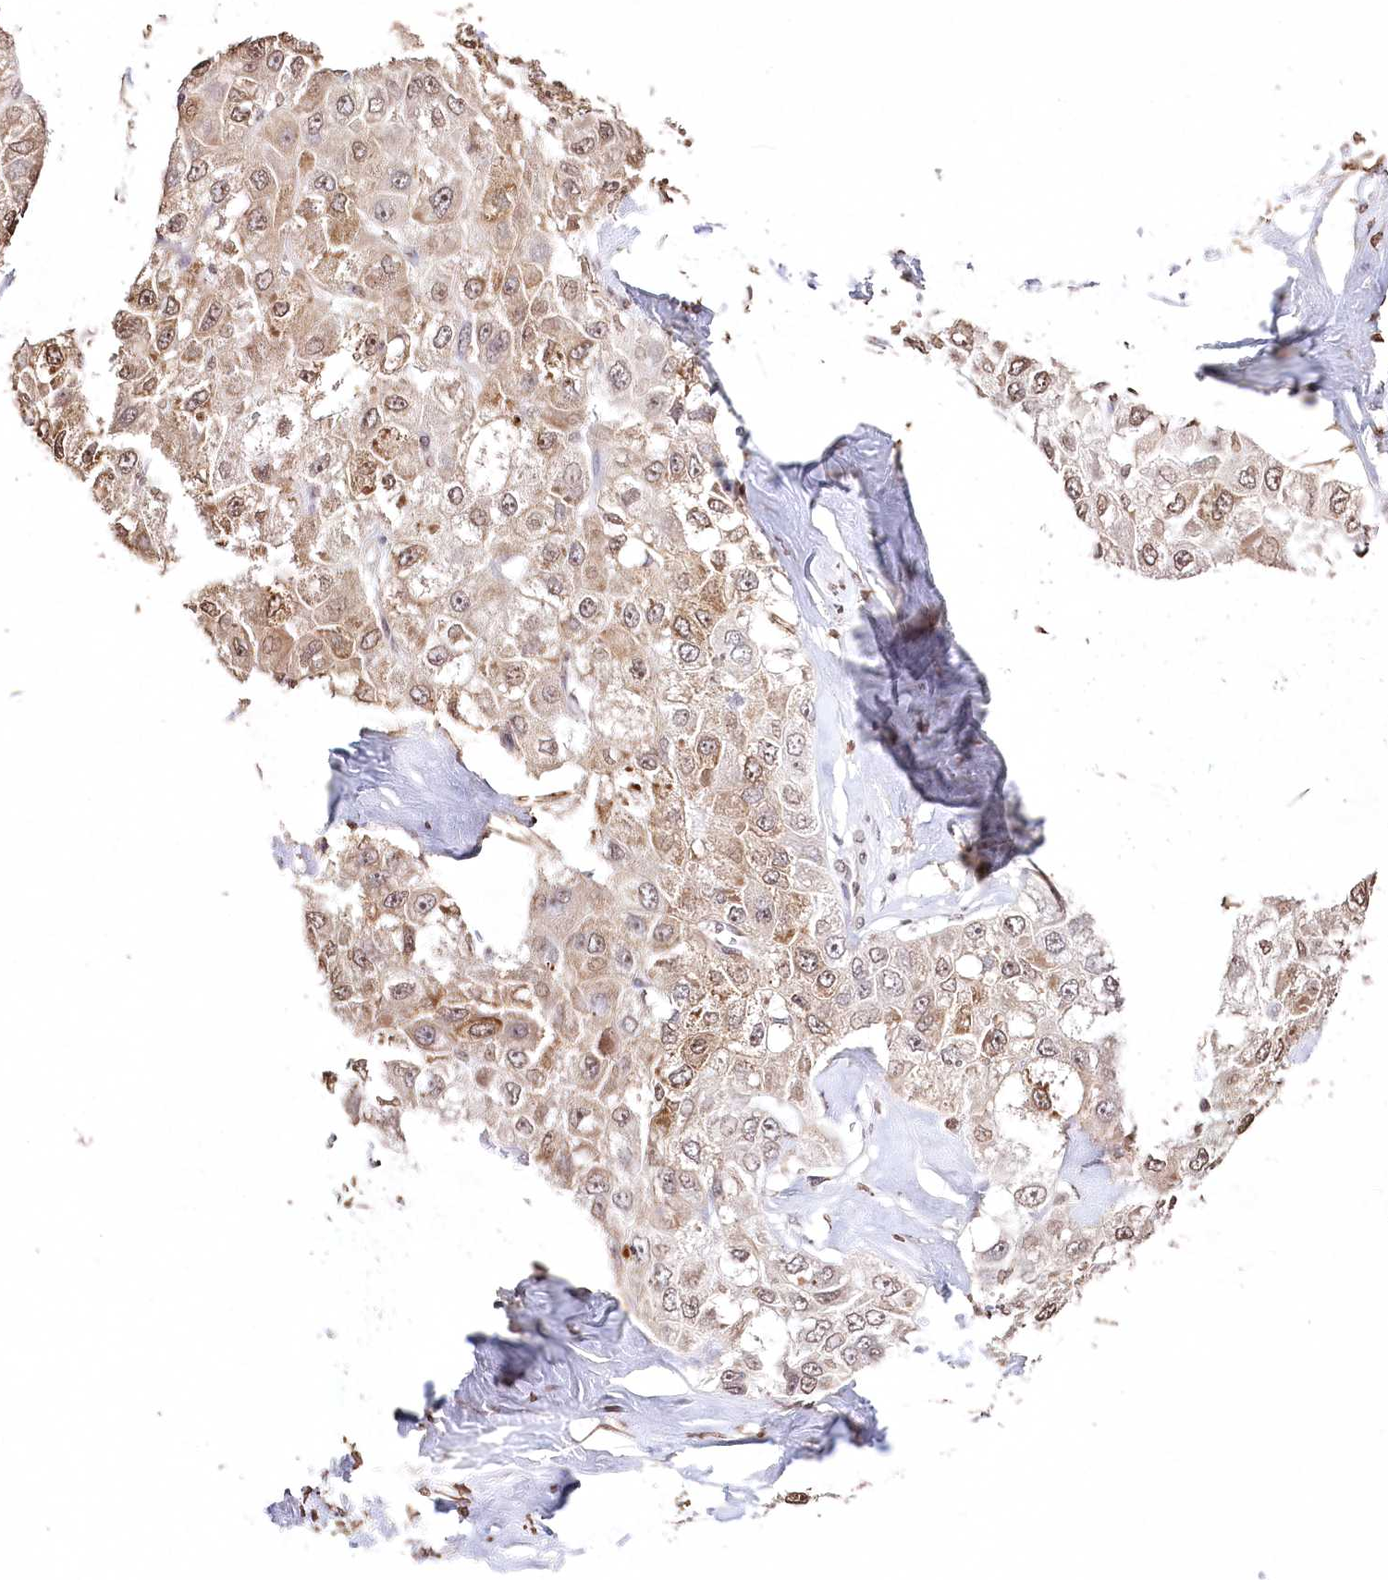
{"staining": {"intensity": "moderate", "quantity": "25%-75%", "location": "cytoplasmic/membranous,nuclear"}, "tissue": "liver cancer", "cell_type": "Tumor cells", "image_type": "cancer", "snomed": [{"axis": "morphology", "description": "Carcinoma, Hepatocellular, NOS"}, {"axis": "topography", "description": "Liver"}], "caption": "Immunohistochemistry (IHC) (DAB) staining of hepatocellular carcinoma (liver) demonstrates moderate cytoplasmic/membranous and nuclear protein staining in approximately 25%-75% of tumor cells.", "gene": "DMXL1", "patient": {"sex": "male", "age": 80}}